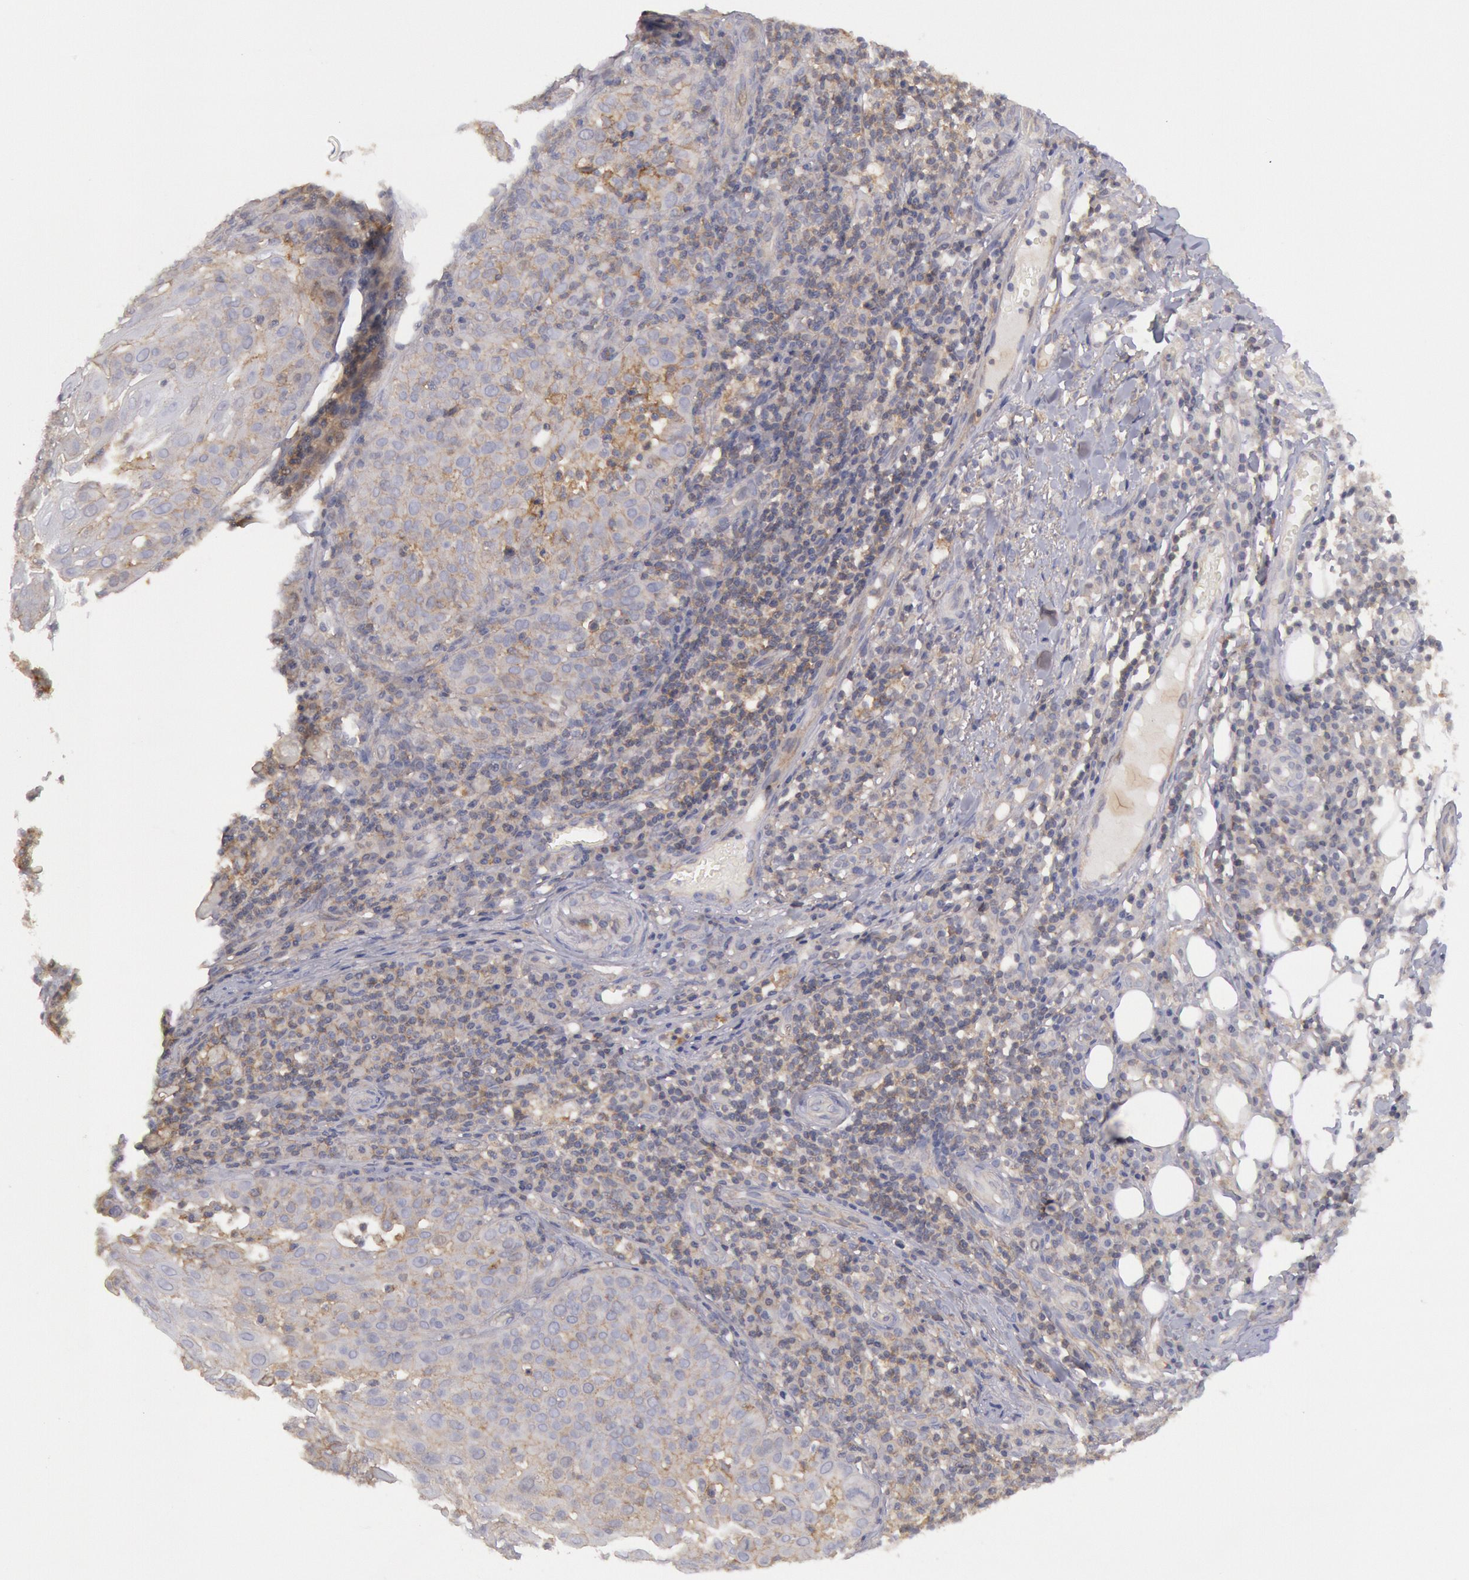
{"staining": {"intensity": "weak", "quantity": "<25%", "location": "cytoplasmic/membranous"}, "tissue": "skin cancer", "cell_type": "Tumor cells", "image_type": "cancer", "snomed": [{"axis": "morphology", "description": "Squamous cell carcinoma, NOS"}, {"axis": "topography", "description": "Skin"}], "caption": "An IHC micrograph of skin cancer is shown. There is no staining in tumor cells of skin cancer.", "gene": "STX4", "patient": {"sex": "female", "age": 89}}